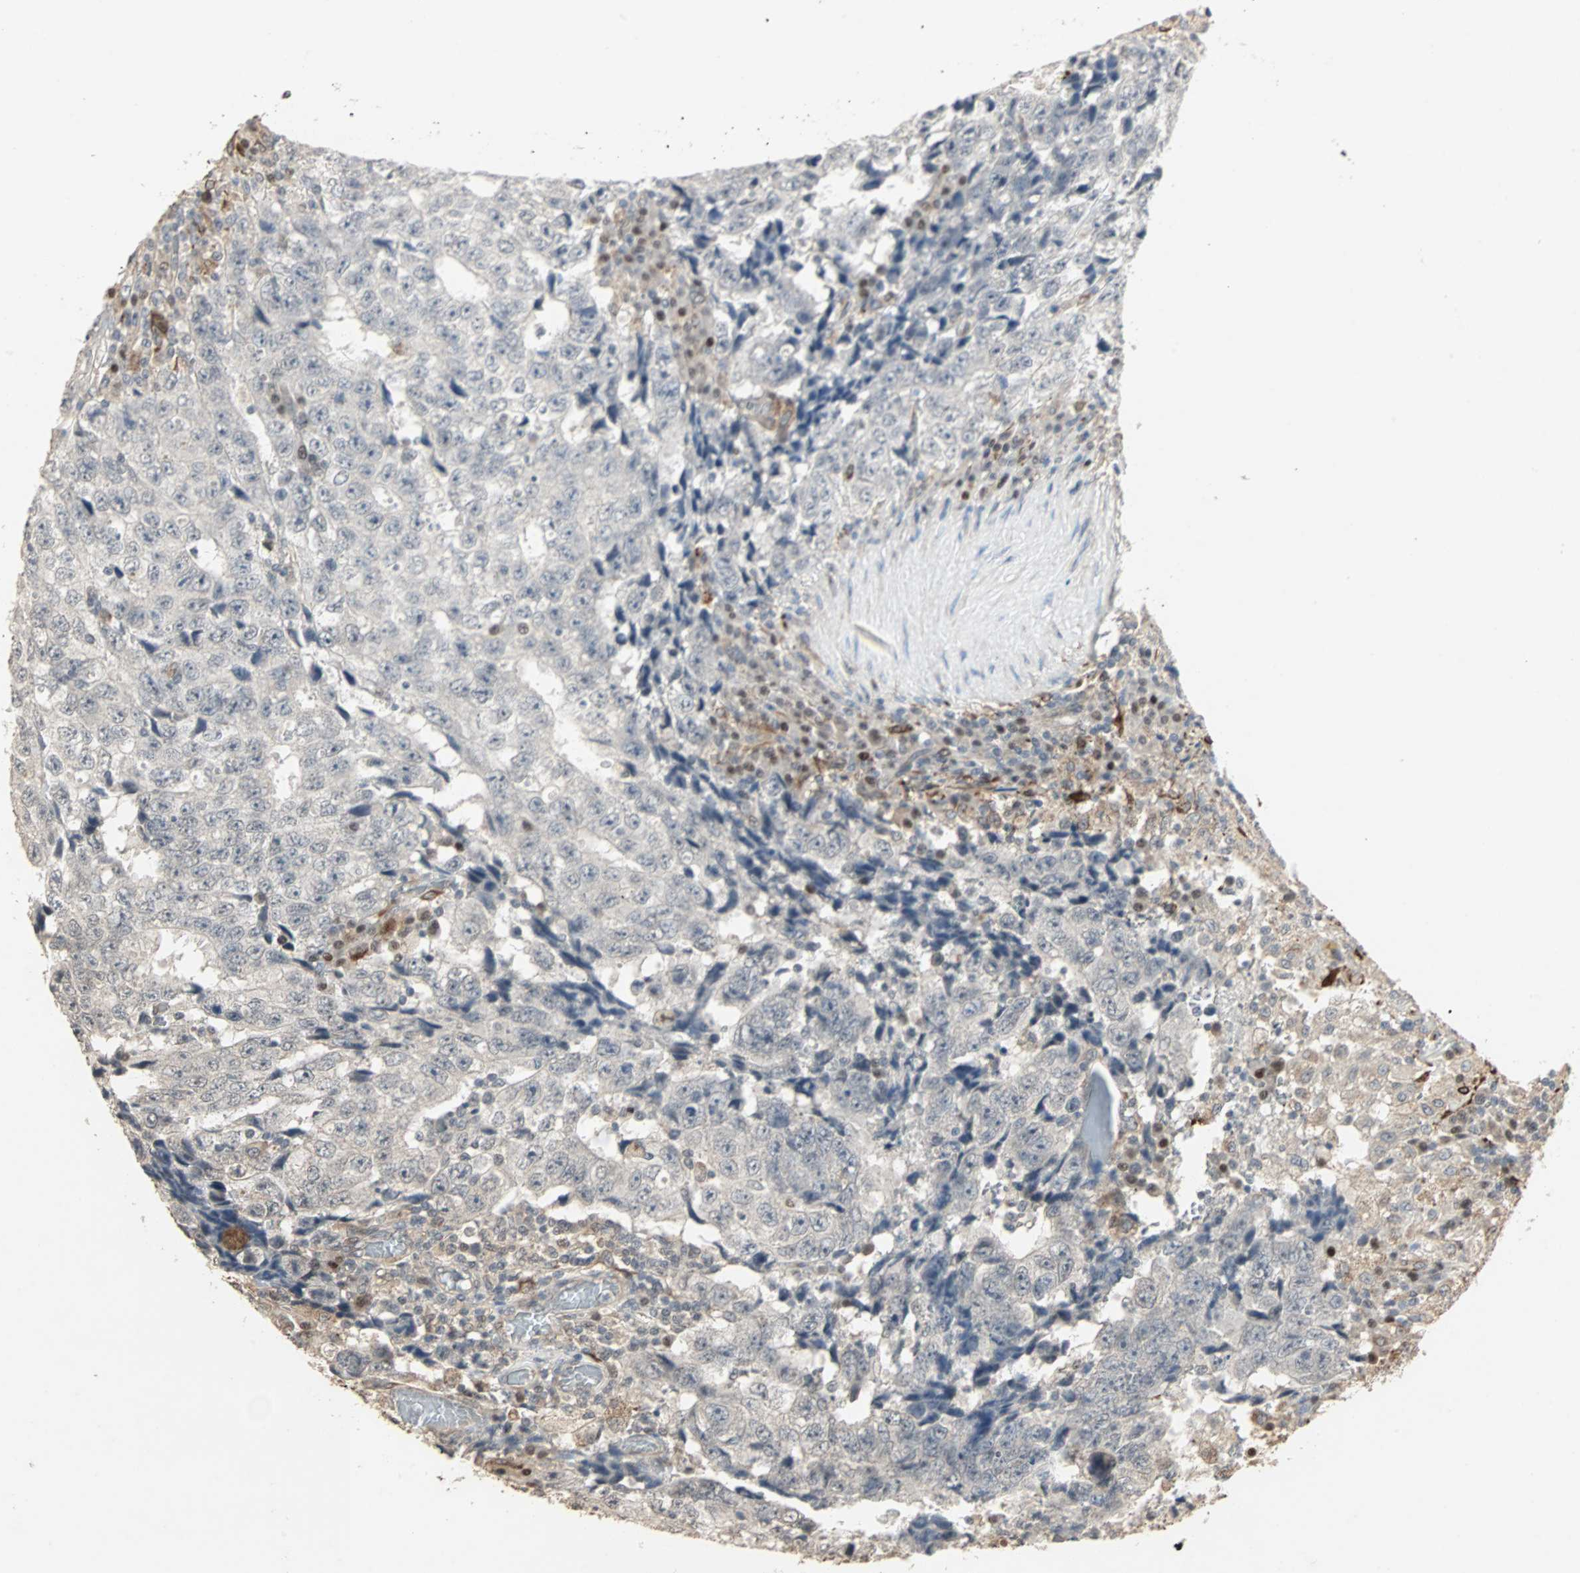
{"staining": {"intensity": "negative", "quantity": "none", "location": "none"}, "tissue": "testis cancer", "cell_type": "Tumor cells", "image_type": "cancer", "snomed": [{"axis": "morphology", "description": "Necrosis, NOS"}, {"axis": "morphology", "description": "Carcinoma, Embryonal, NOS"}, {"axis": "topography", "description": "Testis"}], "caption": "Immunohistochemistry (IHC) of human testis embryonal carcinoma reveals no staining in tumor cells.", "gene": "TRPV4", "patient": {"sex": "male", "age": 19}}